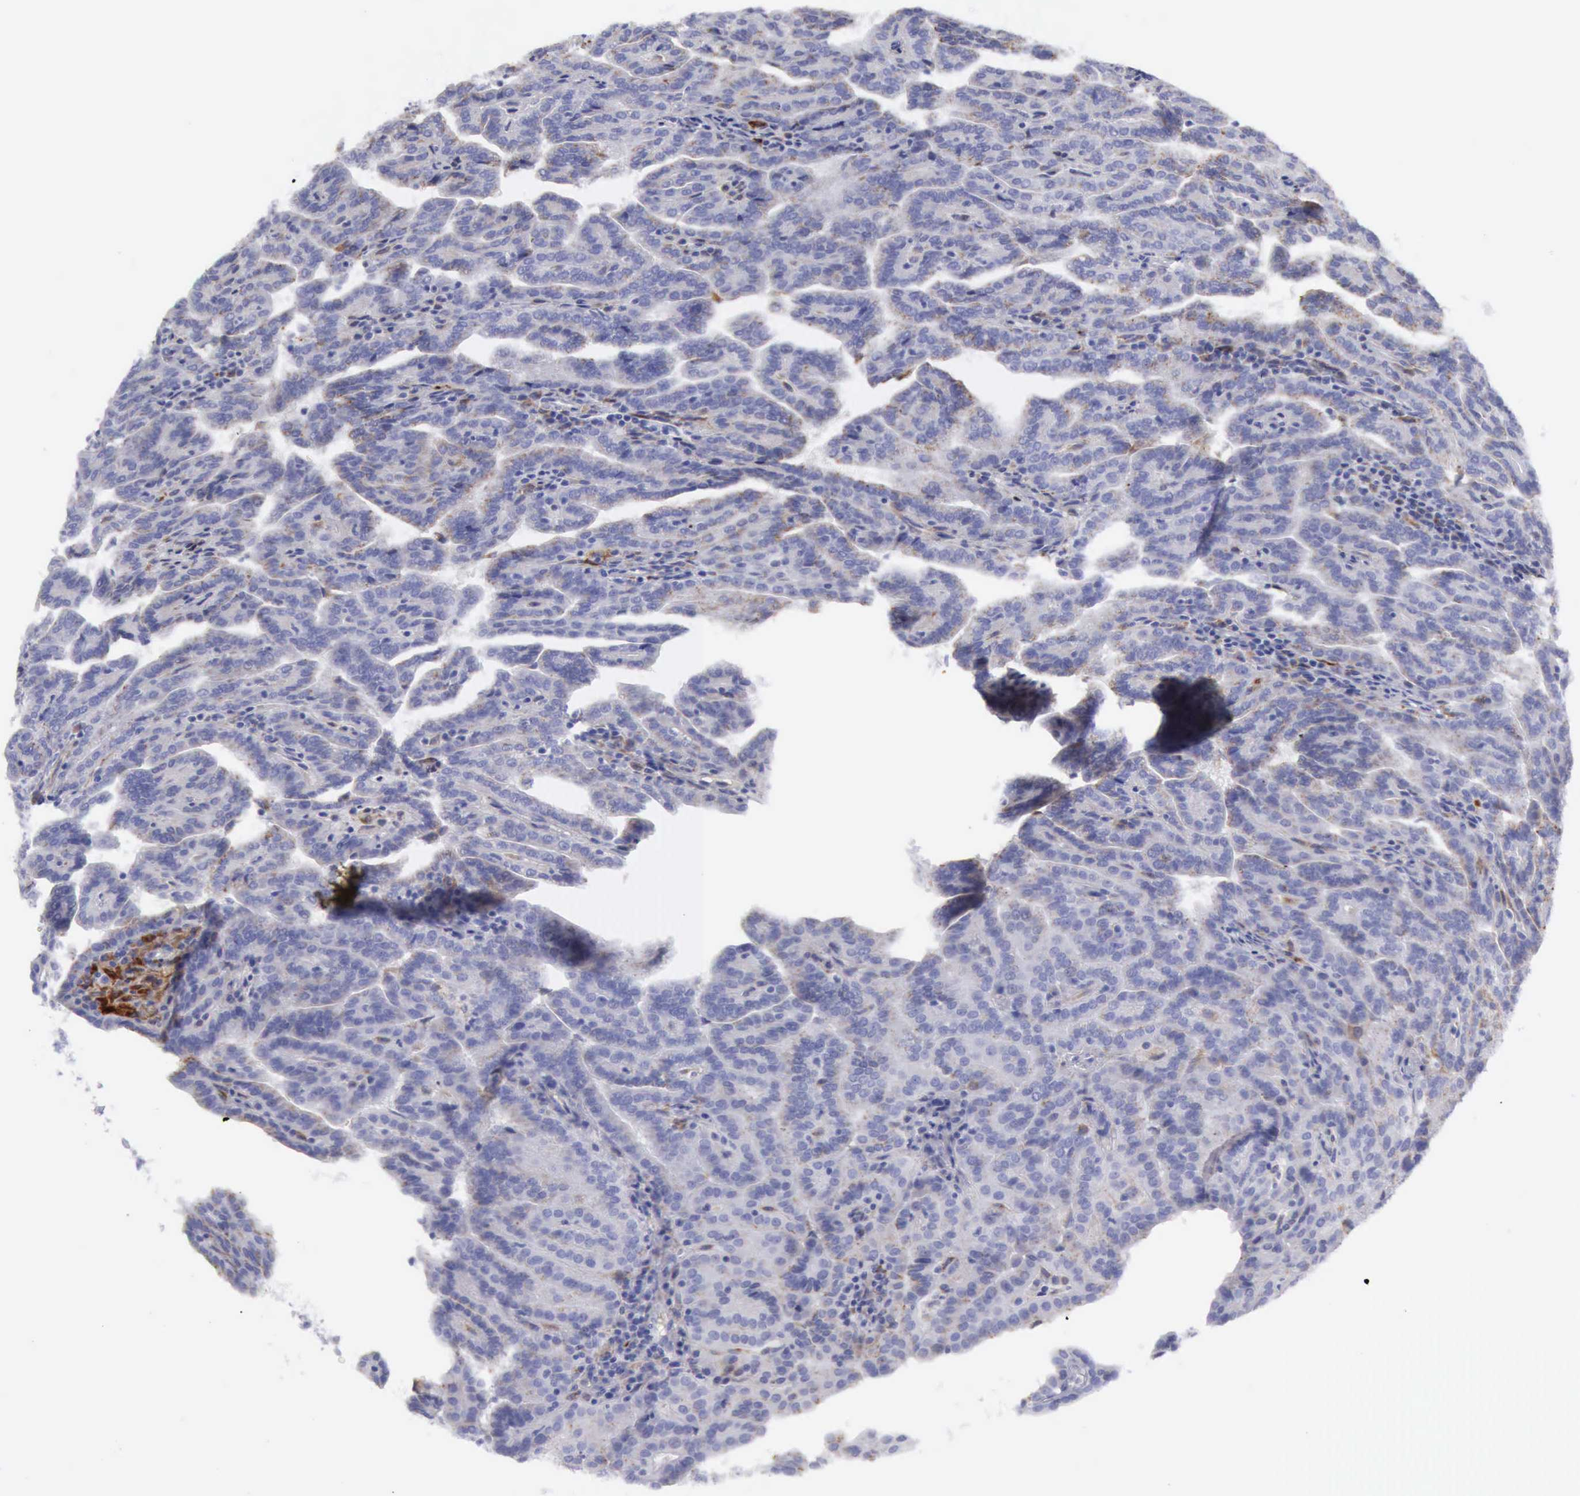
{"staining": {"intensity": "weak", "quantity": "25%-75%", "location": "cytoplasmic/membranous"}, "tissue": "renal cancer", "cell_type": "Tumor cells", "image_type": "cancer", "snomed": [{"axis": "morphology", "description": "Adenocarcinoma, NOS"}, {"axis": "topography", "description": "Kidney"}], "caption": "Tumor cells reveal low levels of weak cytoplasmic/membranous expression in about 25%-75% of cells in renal adenocarcinoma.", "gene": "CTSS", "patient": {"sex": "male", "age": 61}}